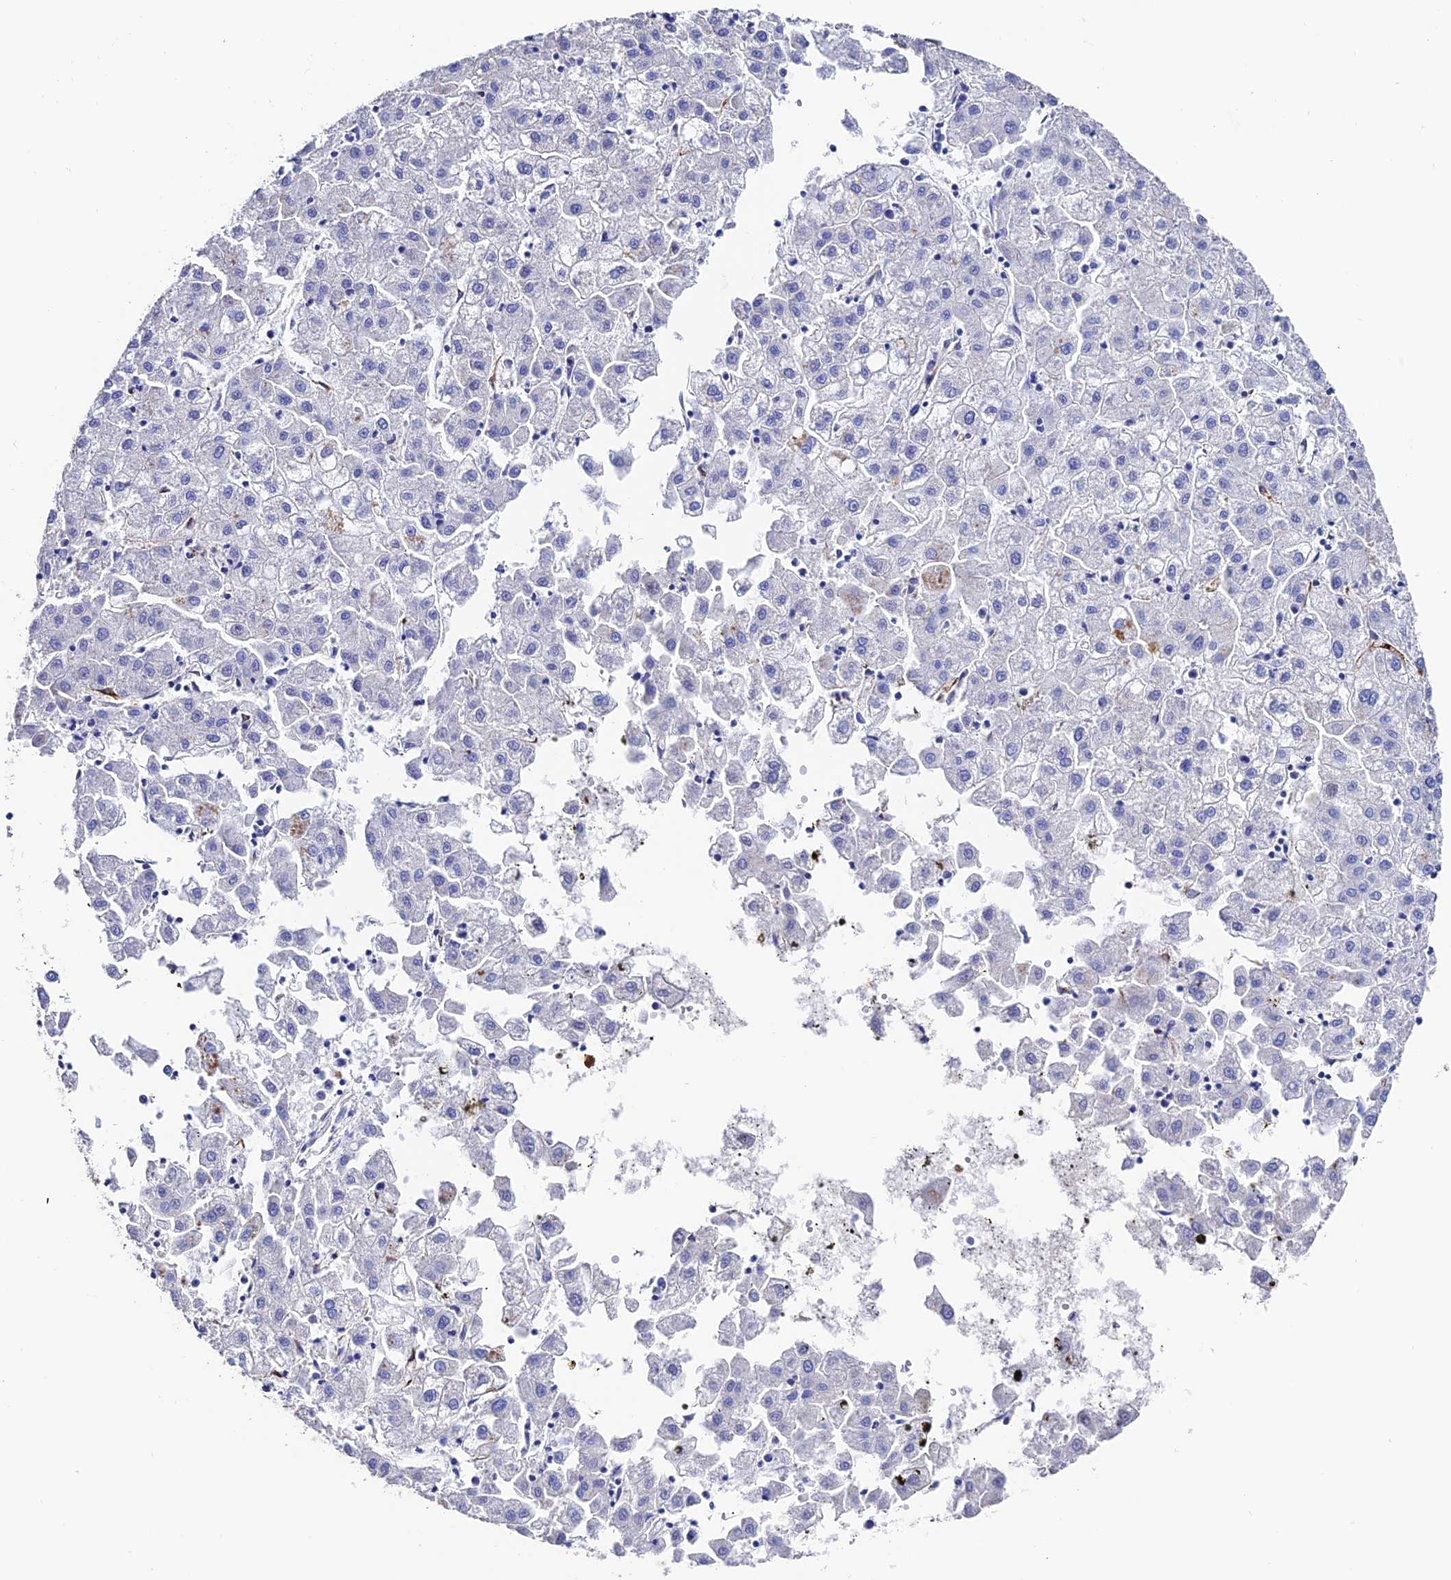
{"staining": {"intensity": "negative", "quantity": "none", "location": "none"}, "tissue": "liver cancer", "cell_type": "Tumor cells", "image_type": "cancer", "snomed": [{"axis": "morphology", "description": "Carcinoma, Hepatocellular, NOS"}, {"axis": "topography", "description": "Liver"}], "caption": "High magnification brightfield microscopy of liver cancer stained with DAB (3,3'-diaminobenzidine) (brown) and counterstained with hematoxylin (blue): tumor cells show no significant expression. (Brightfield microscopy of DAB (3,3'-diaminobenzidine) immunohistochemistry at high magnification).", "gene": "ESM1", "patient": {"sex": "male", "age": 72}}